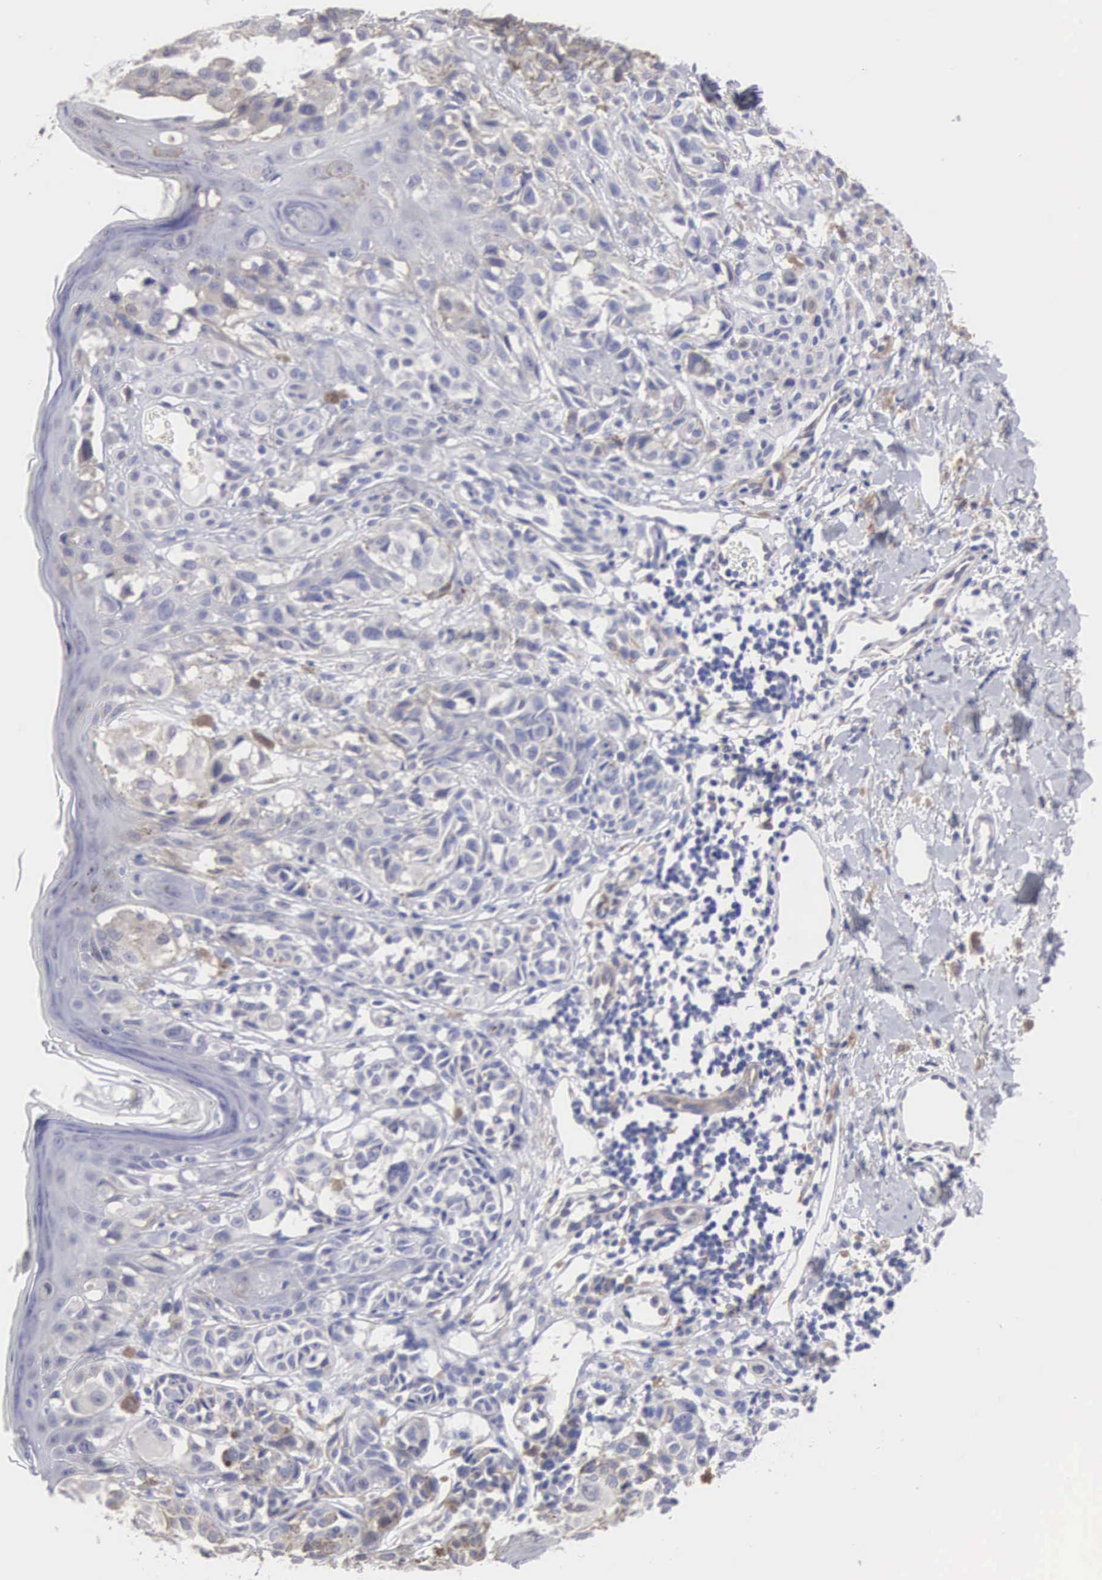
{"staining": {"intensity": "weak", "quantity": "25%-75%", "location": "cytoplasmic/membranous"}, "tissue": "melanoma", "cell_type": "Tumor cells", "image_type": "cancer", "snomed": [{"axis": "morphology", "description": "Malignant melanoma, NOS"}, {"axis": "topography", "description": "Skin"}], "caption": "Immunohistochemical staining of malignant melanoma exhibits low levels of weak cytoplasmic/membranous expression in about 25%-75% of tumor cells.", "gene": "LIN52", "patient": {"sex": "male", "age": 40}}